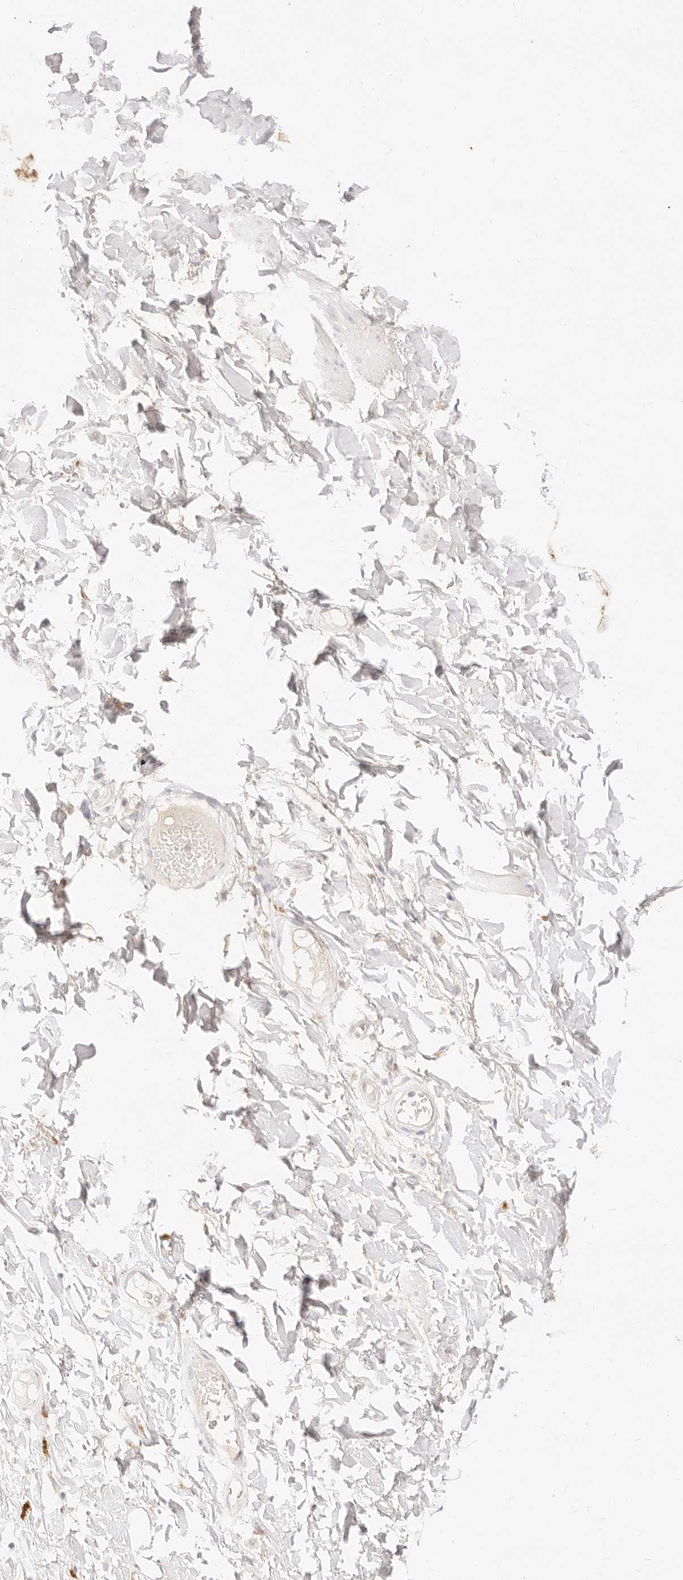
{"staining": {"intensity": "weak", "quantity": "<25%", "location": "cytoplasmic/membranous"}, "tissue": "skin", "cell_type": "Epidermal cells", "image_type": "normal", "snomed": [{"axis": "morphology", "description": "Normal tissue, NOS"}, {"axis": "topography", "description": "Vulva"}], "caption": "This is a photomicrograph of immunohistochemistry staining of benign skin, which shows no staining in epidermal cells. Nuclei are stained in blue.", "gene": "ACOX1", "patient": {"sex": "female", "age": 73}}